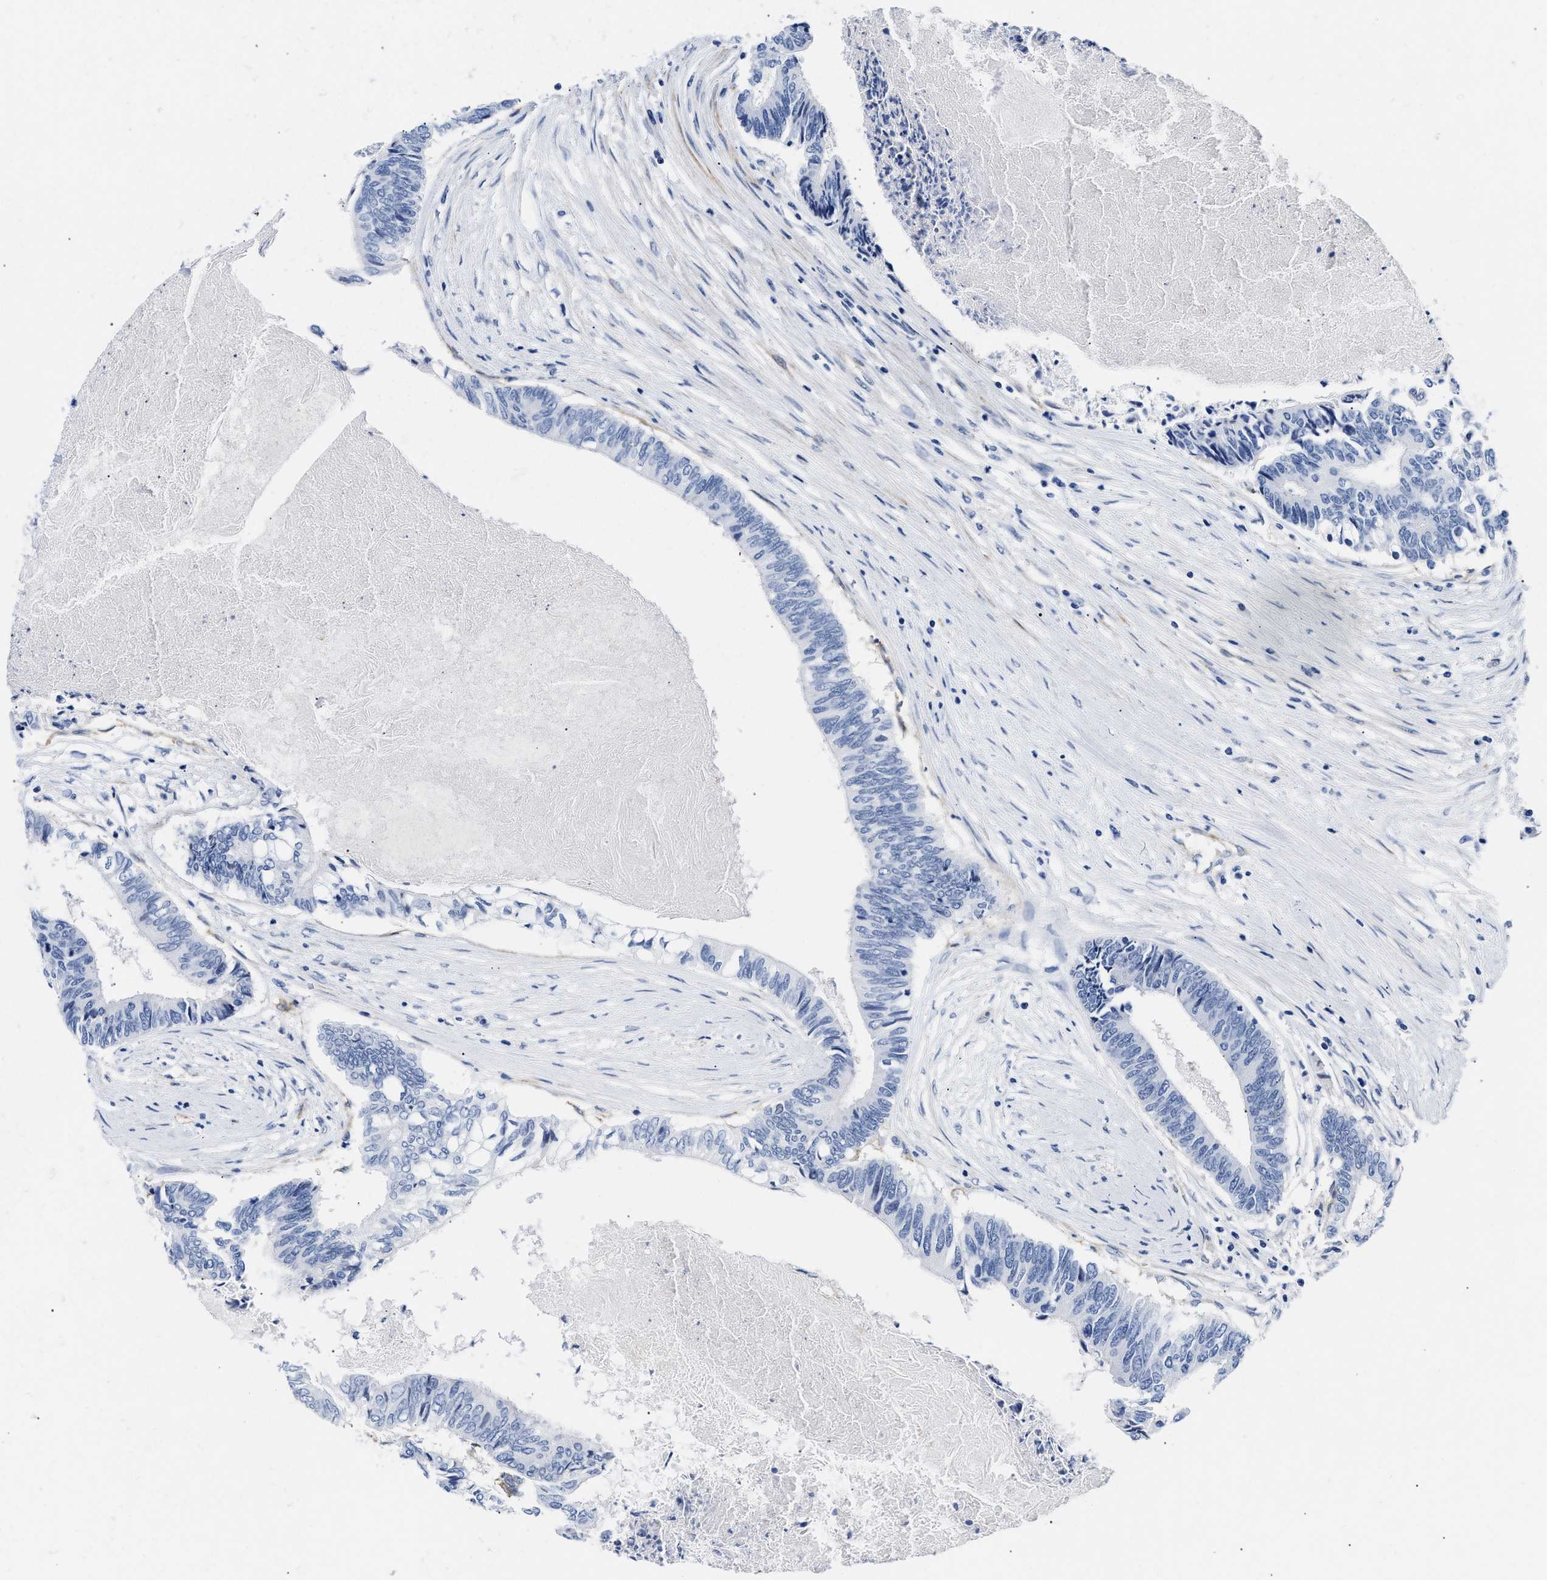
{"staining": {"intensity": "negative", "quantity": "none", "location": "none"}, "tissue": "colorectal cancer", "cell_type": "Tumor cells", "image_type": "cancer", "snomed": [{"axis": "morphology", "description": "Adenocarcinoma, NOS"}, {"axis": "topography", "description": "Rectum"}], "caption": "IHC of human colorectal adenocarcinoma exhibits no staining in tumor cells.", "gene": "TRIM29", "patient": {"sex": "male", "age": 63}}